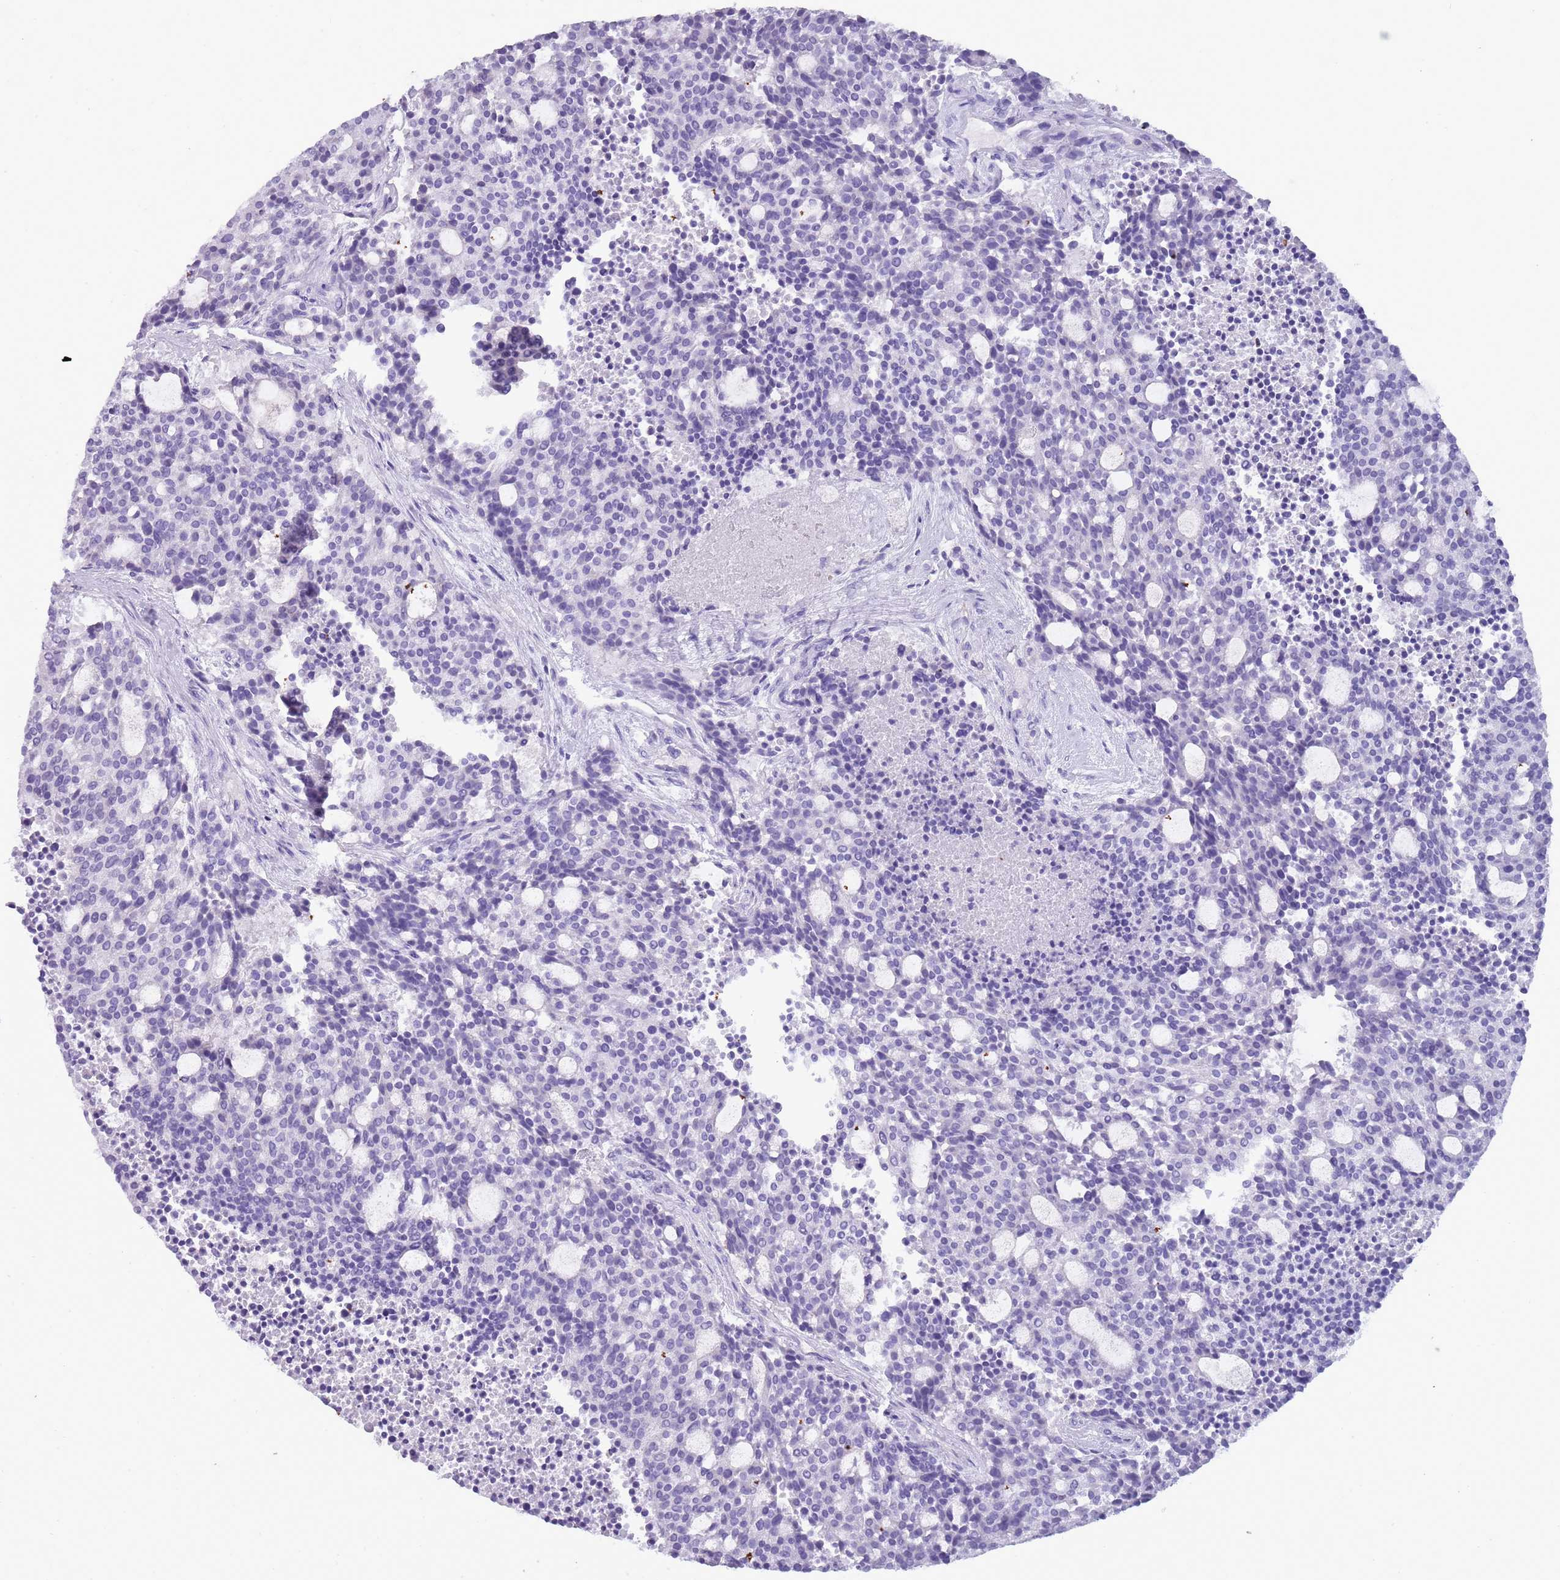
{"staining": {"intensity": "negative", "quantity": "none", "location": "none"}, "tissue": "carcinoid", "cell_type": "Tumor cells", "image_type": "cancer", "snomed": [{"axis": "morphology", "description": "Carcinoid, malignant, NOS"}, {"axis": "topography", "description": "Pancreas"}], "caption": "This is a micrograph of immunohistochemistry (IHC) staining of carcinoid, which shows no staining in tumor cells.", "gene": "NBPF20", "patient": {"sex": "female", "age": 54}}